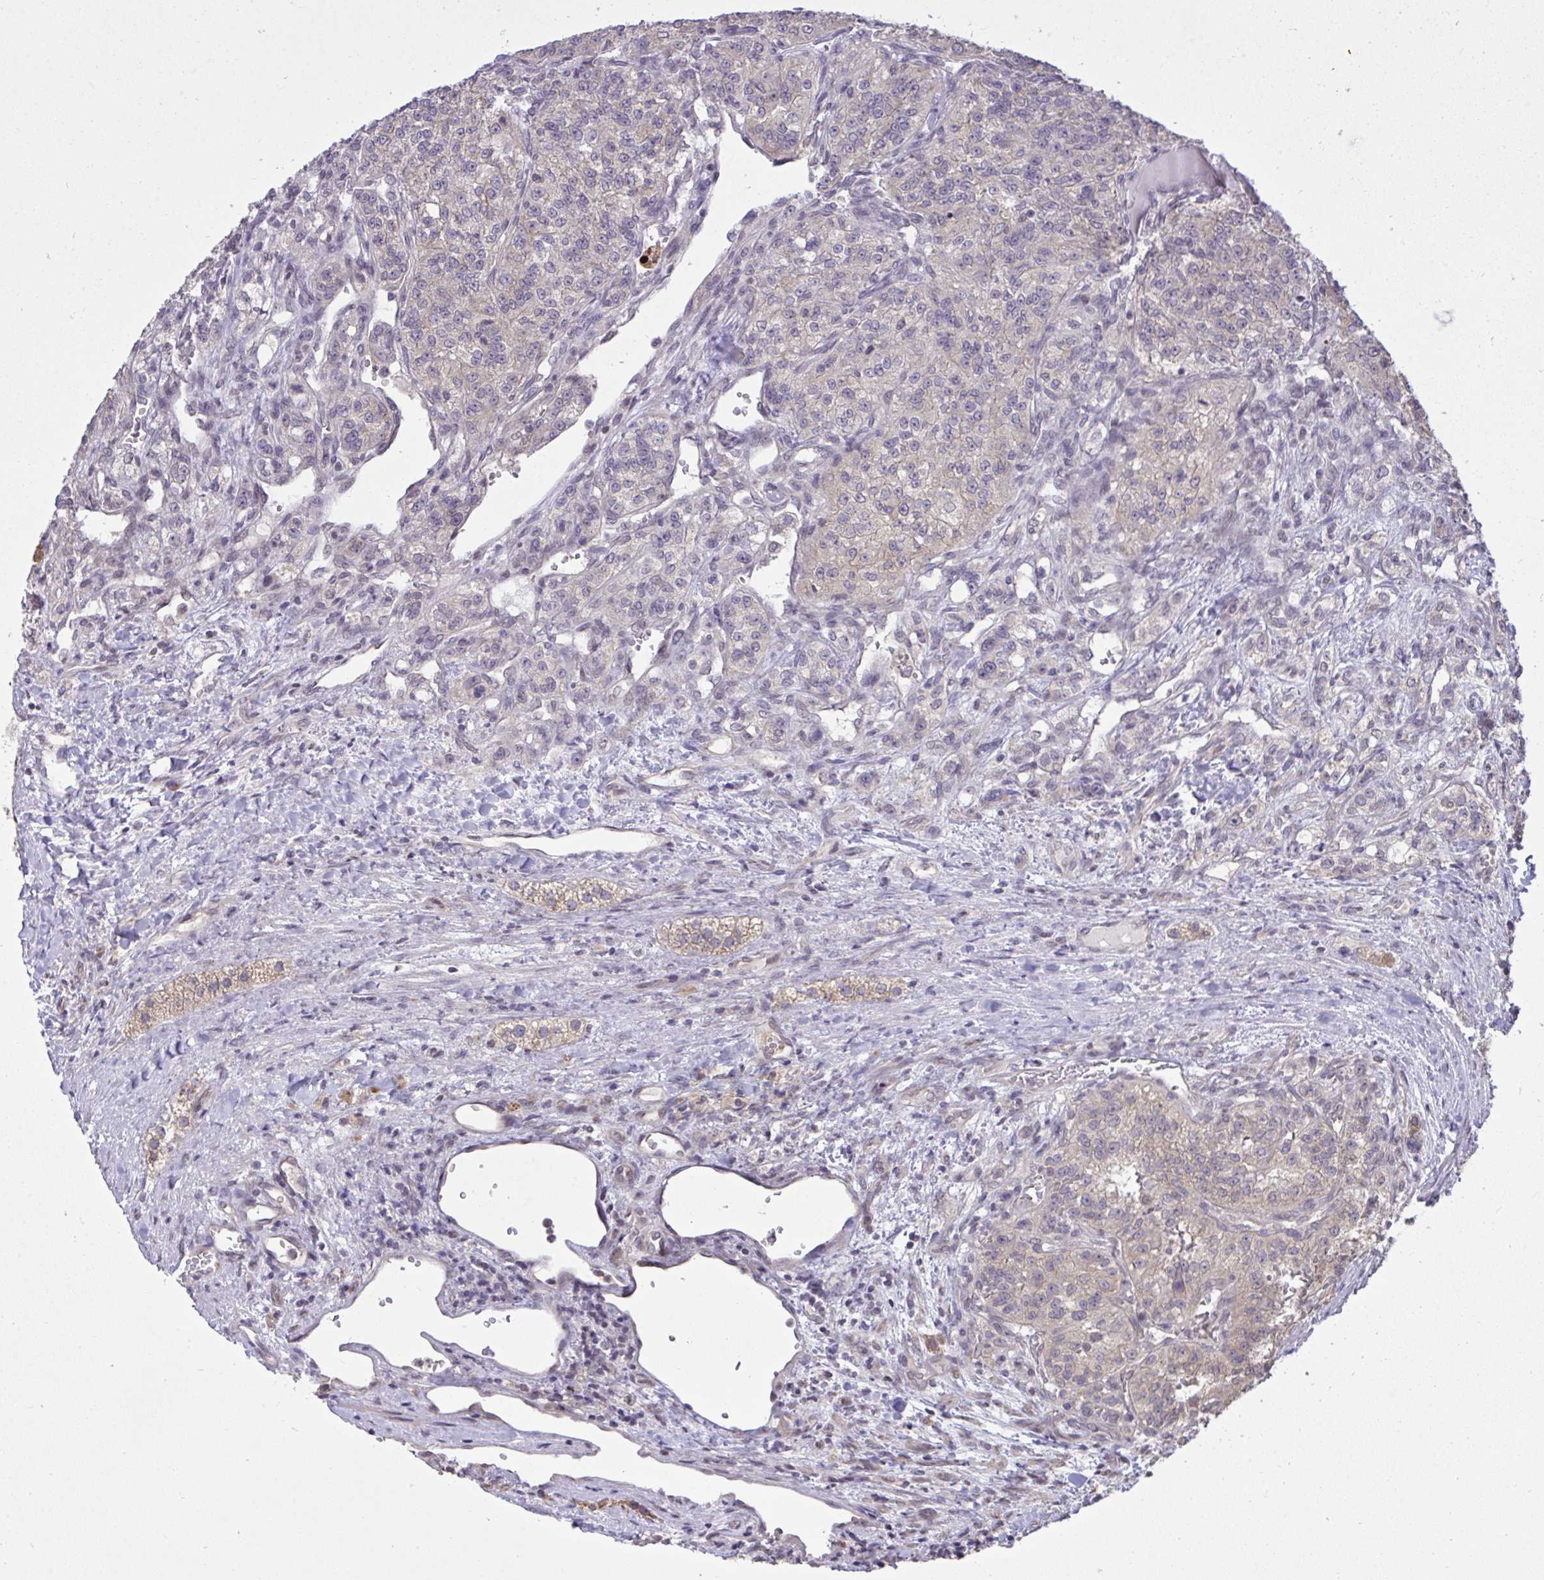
{"staining": {"intensity": "weak", "quantity": "<25%", "location": "cytoplasmic/membranous"}, "tissue": "renal cancer", "cell_type": "Tumor cells", "image_type": "cancer", "snomed": [{"axis": "morphology", "description": "Adenocarcinoma, NOS"}, {"axis": "topography", "description": "Kidney"}], "caption": "This is an IHC image of human renal cancer (adenocarcinoma). There is no positivity in tumor cells.", "gene": "CYP20A1", "patient": {"sex": "female", "age": 63}}